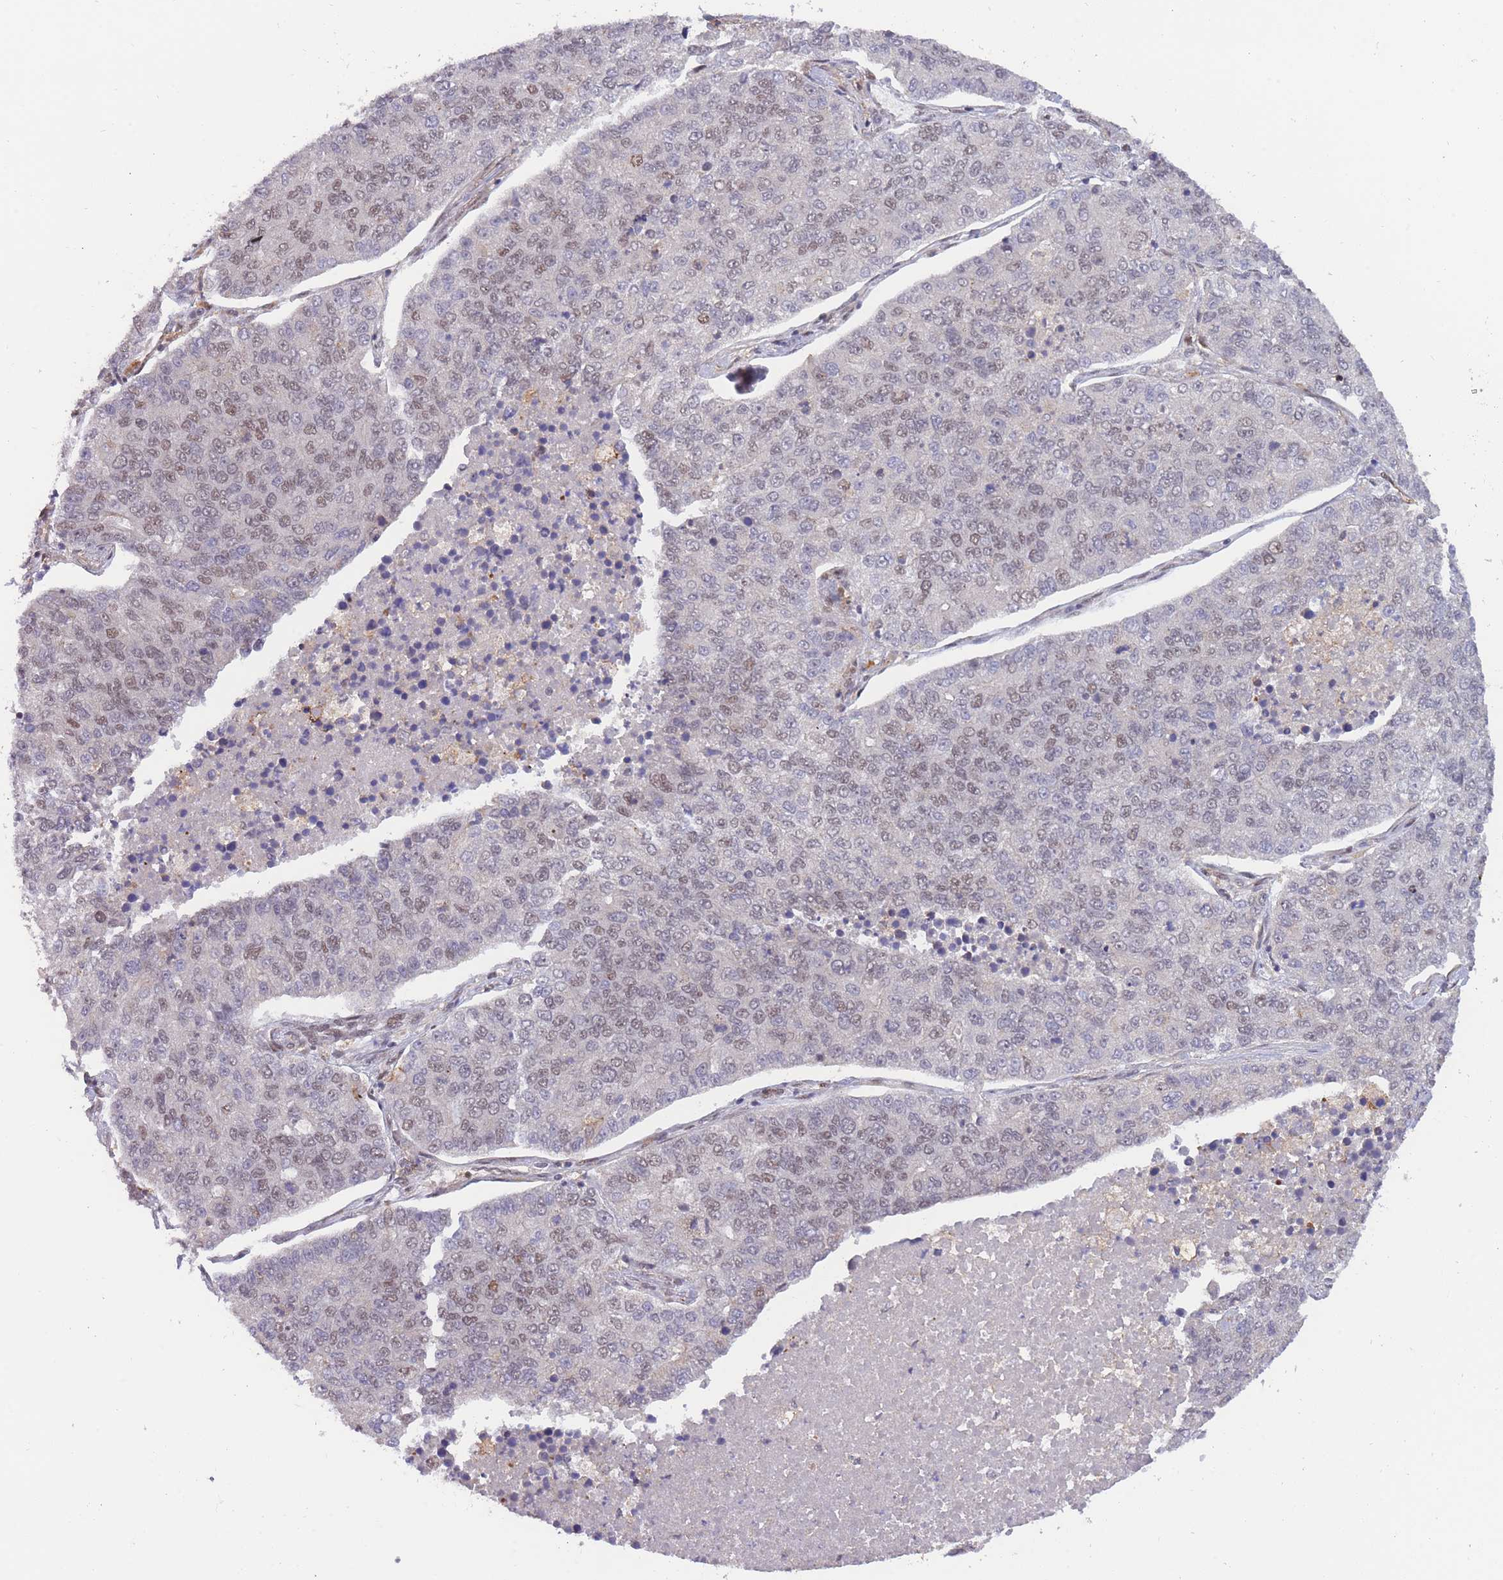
{"staining": {"intensity": "moderate", "quantity": "25%-75%", "location": "nuclear"}, "tissue": "lung cancer", "cell_type": "Tumor cells", "image_type": "cancer", "snomed": [{"axis": "morphology", "description": "Adenocarcinoma, NOS"}, {"axis": "topography", "description": "Lung"}], "caption": "IHC histopathology image of lung cancer (adenocarcinoma) stained for a protein (brown), which demonstrates medium levels of moderate nuclear staining in approximately 25%-75% of tumor cells.", "gene": "BOD1L1", "patient": {"sex": "male", "age": 49}}